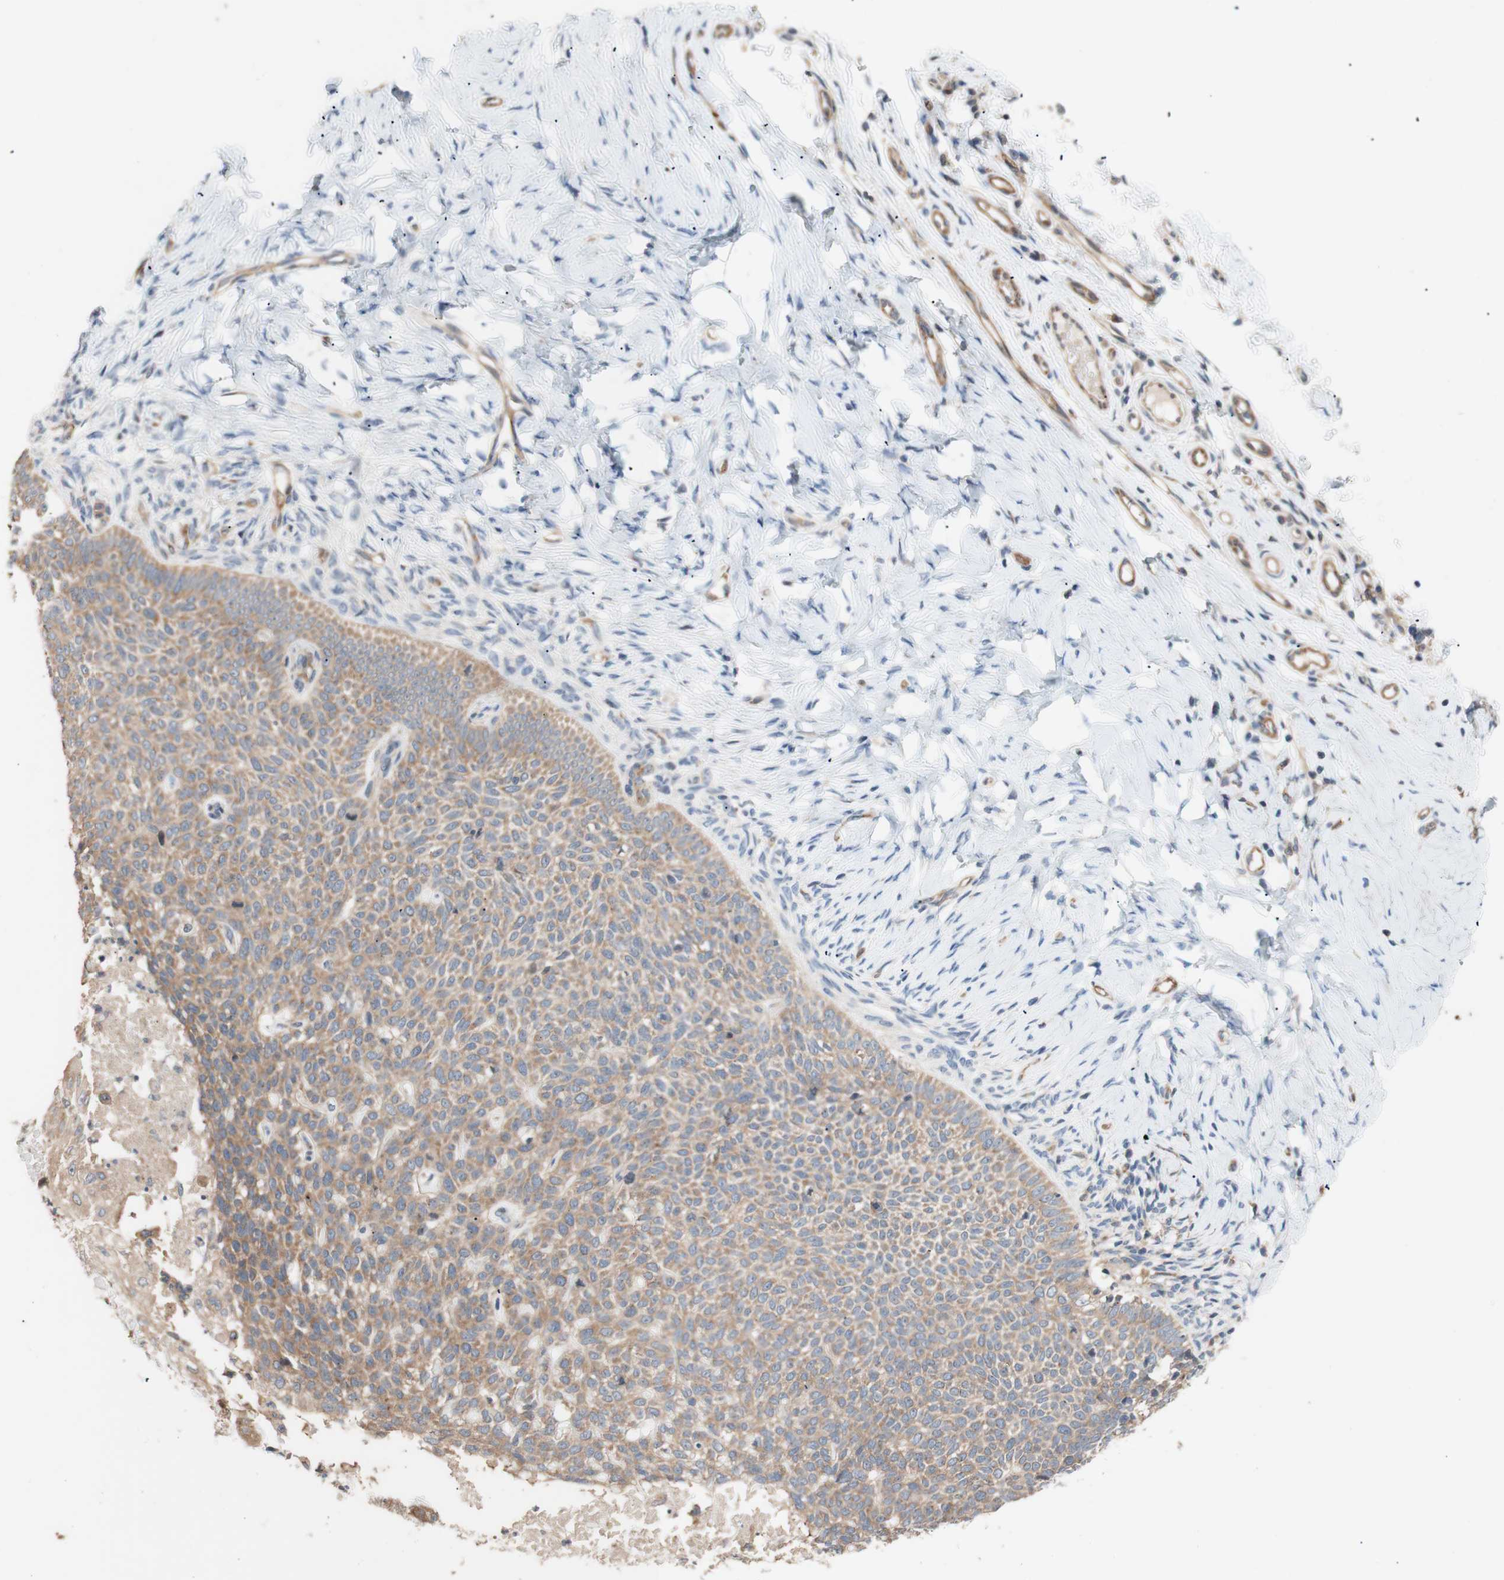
{"staining": {"intensity": "moderate", "quantity": ">75%", "location": "cytoplasmic/membranous"}, "tissue": "skin cancer", "cell_type": "Tumor cells", "image_type": "cancer", "snomed": [{"axis": "morphology", "description": "Normal tissue, NOS"}, {"axis": "morphology", "description": "Basal cell carcinoma"}, {"axis": "topography", "description": "Skin"}], "caption": "Tumor cells demonstrate medium levels of moderate cytoplasmic/membranous staining in about >75% of cells in human skin basal cell carcinoma. Nuclei are stained in blue.", "gene": "DYNLRB1", "patient": {"sex": "male", "age": 87}}